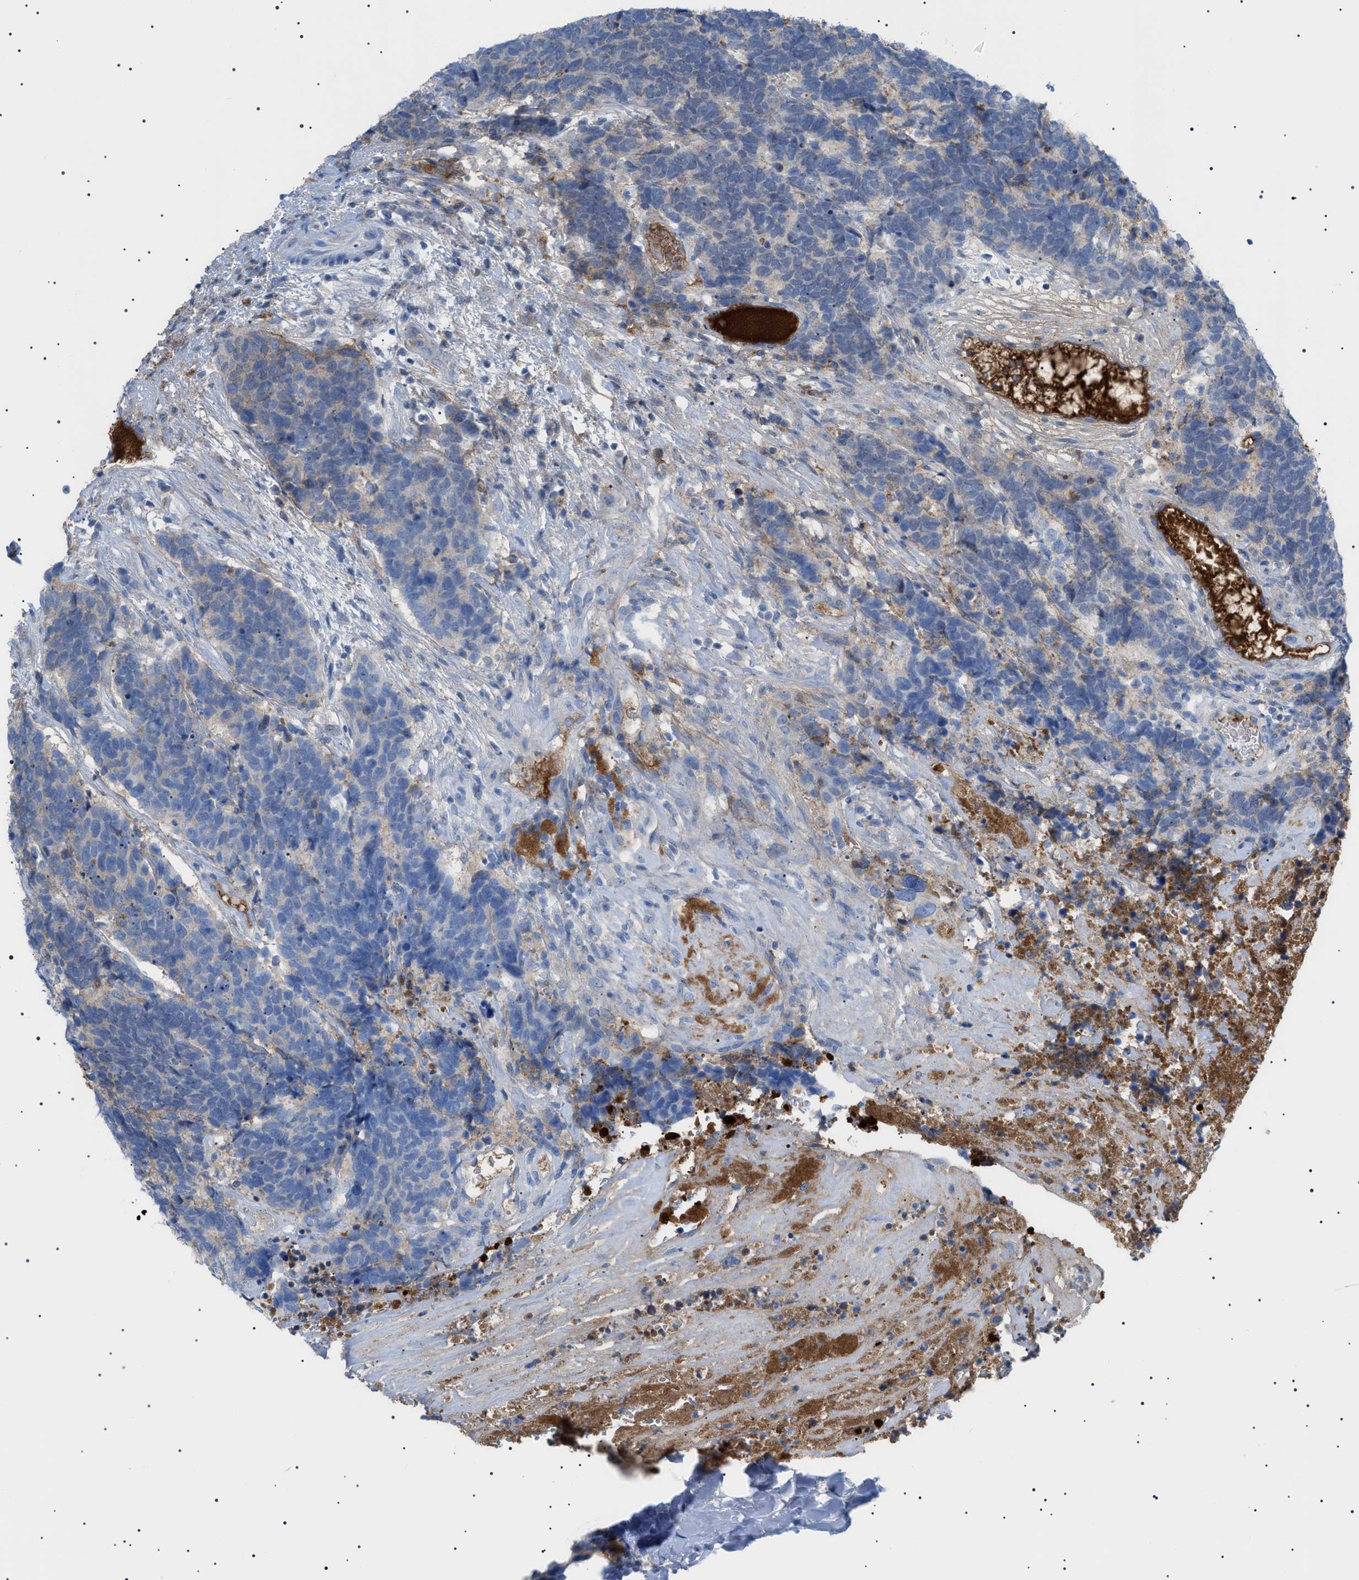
{"staining": {"intensity": "weak", "quantity": "25%-75%", "location": "cytoplasmic/membranous"}, "tissue": "carcinoid", "cell_type": "Tumor cells", "image_type": "cancer", "snomed": [{"axis": "morphology", "description": "Carcinoma, NOS"}, {"axis": "morphology", "description": "Carcinoid, malignant, NOS"}, {"axis": "topography", "description": "Urinary bladder"}], "caption": "Carcinoid stained for a protein exhibits weak cytoplasmic/membranous positivity in tumor cells. Using DAB (3,3'-diaminobenzidine) (brown) and hematoxylin (blue) stains, captured at high magnification using brightfield microscopy.", "gene": "LPA", "patient": {"sex": "male", "age": 57}}